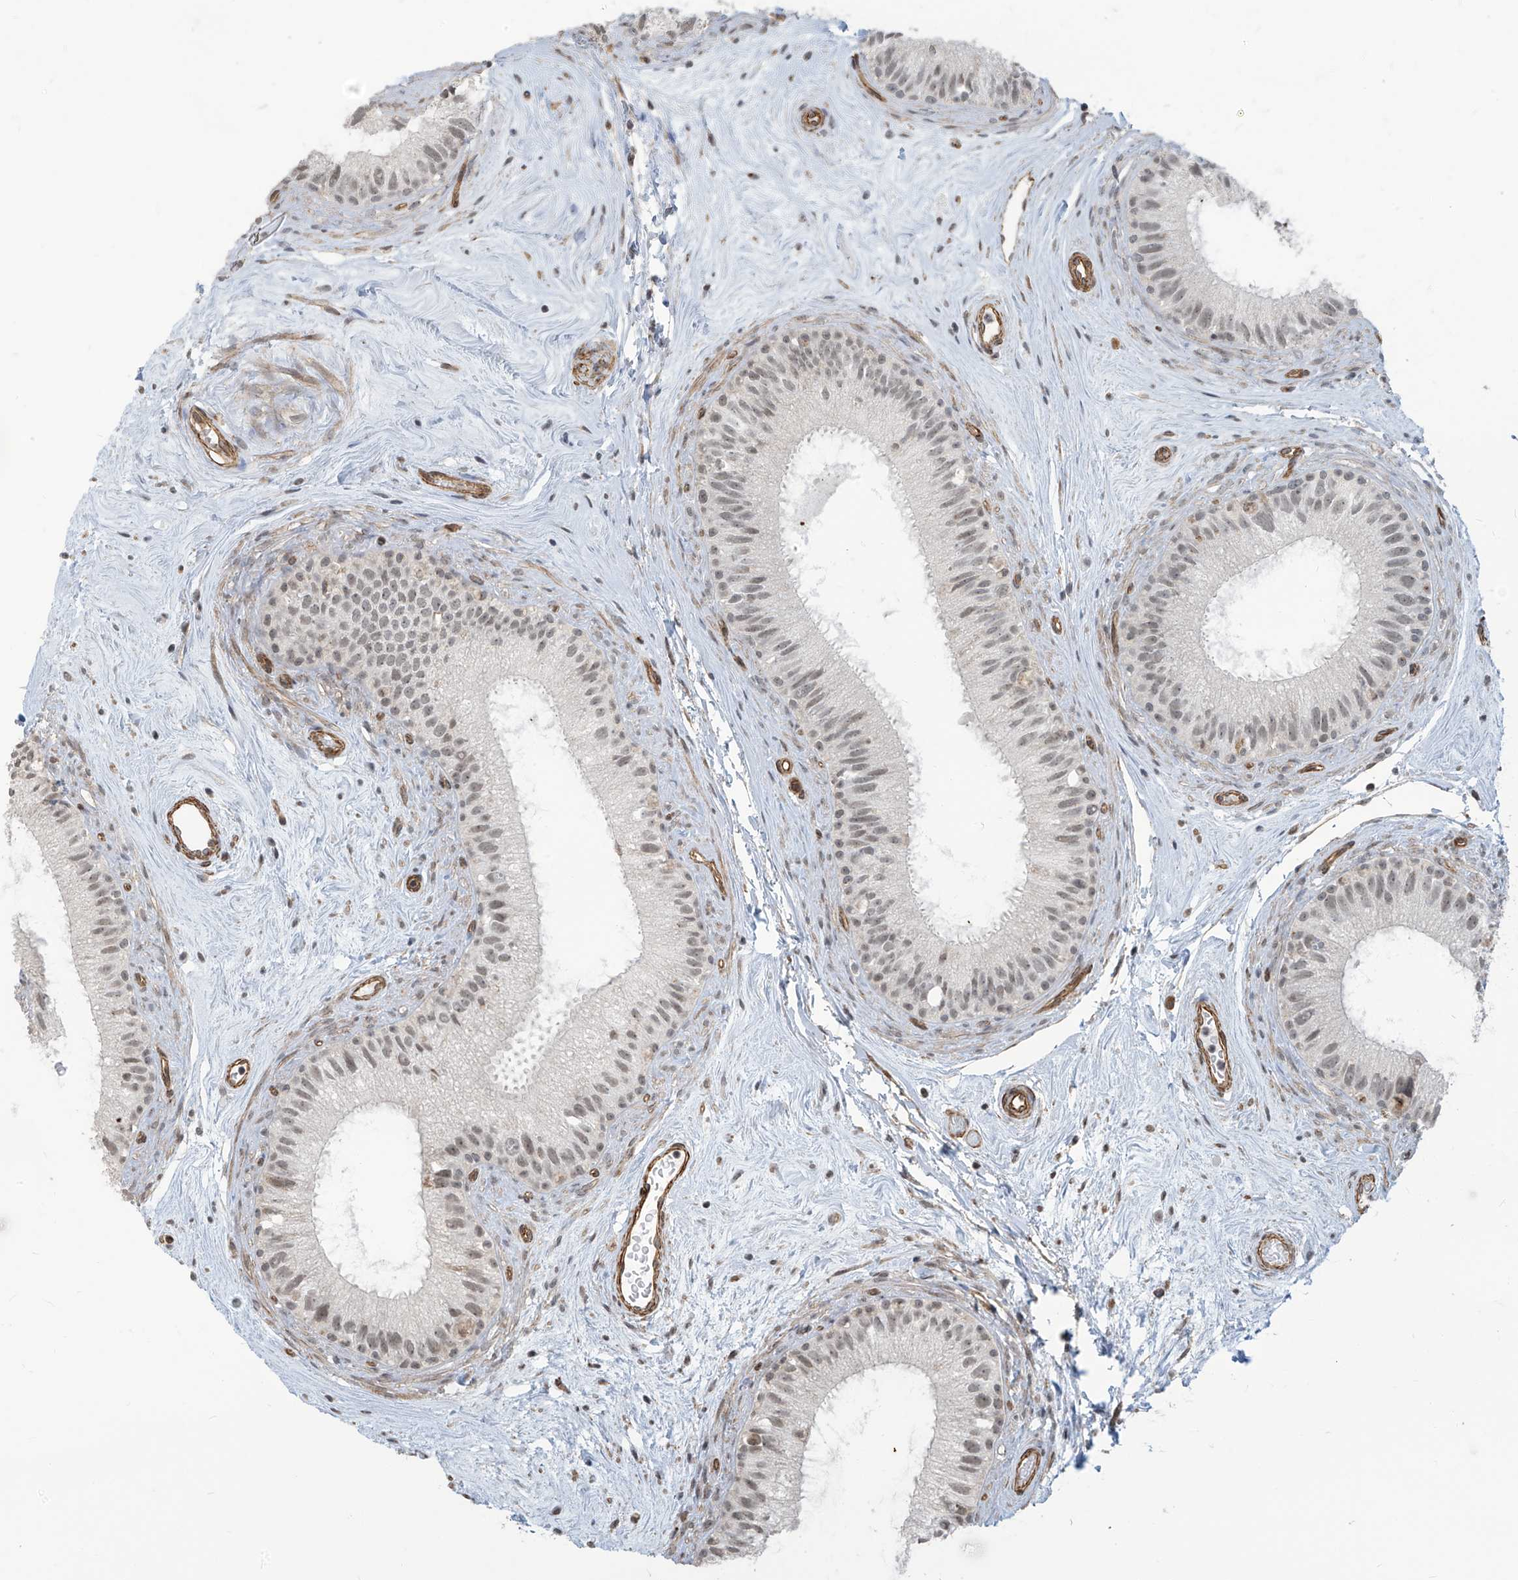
{"staining": {"intensity": "weak", "quantity": ">75%", "location": "nuclear"}, "tissue": "epididymis", "cell_type": "Glandular cells", "image_type": "normal", "snomed": [{"axis": "morphology", "description": "Normal tissue, NOS"}, {"axis": "topography", "description": "Epididymis"}], "caption": "Immunohistochemical staining of unremarkable human epididymis exhibits low levels of weak nuclear expression in about >75% of glandular cells. (DAB = brown stain, brightfield microscopy at high magnification).", "gene": "METAP1D", "patient": {"sex": "male", "age": 71}}